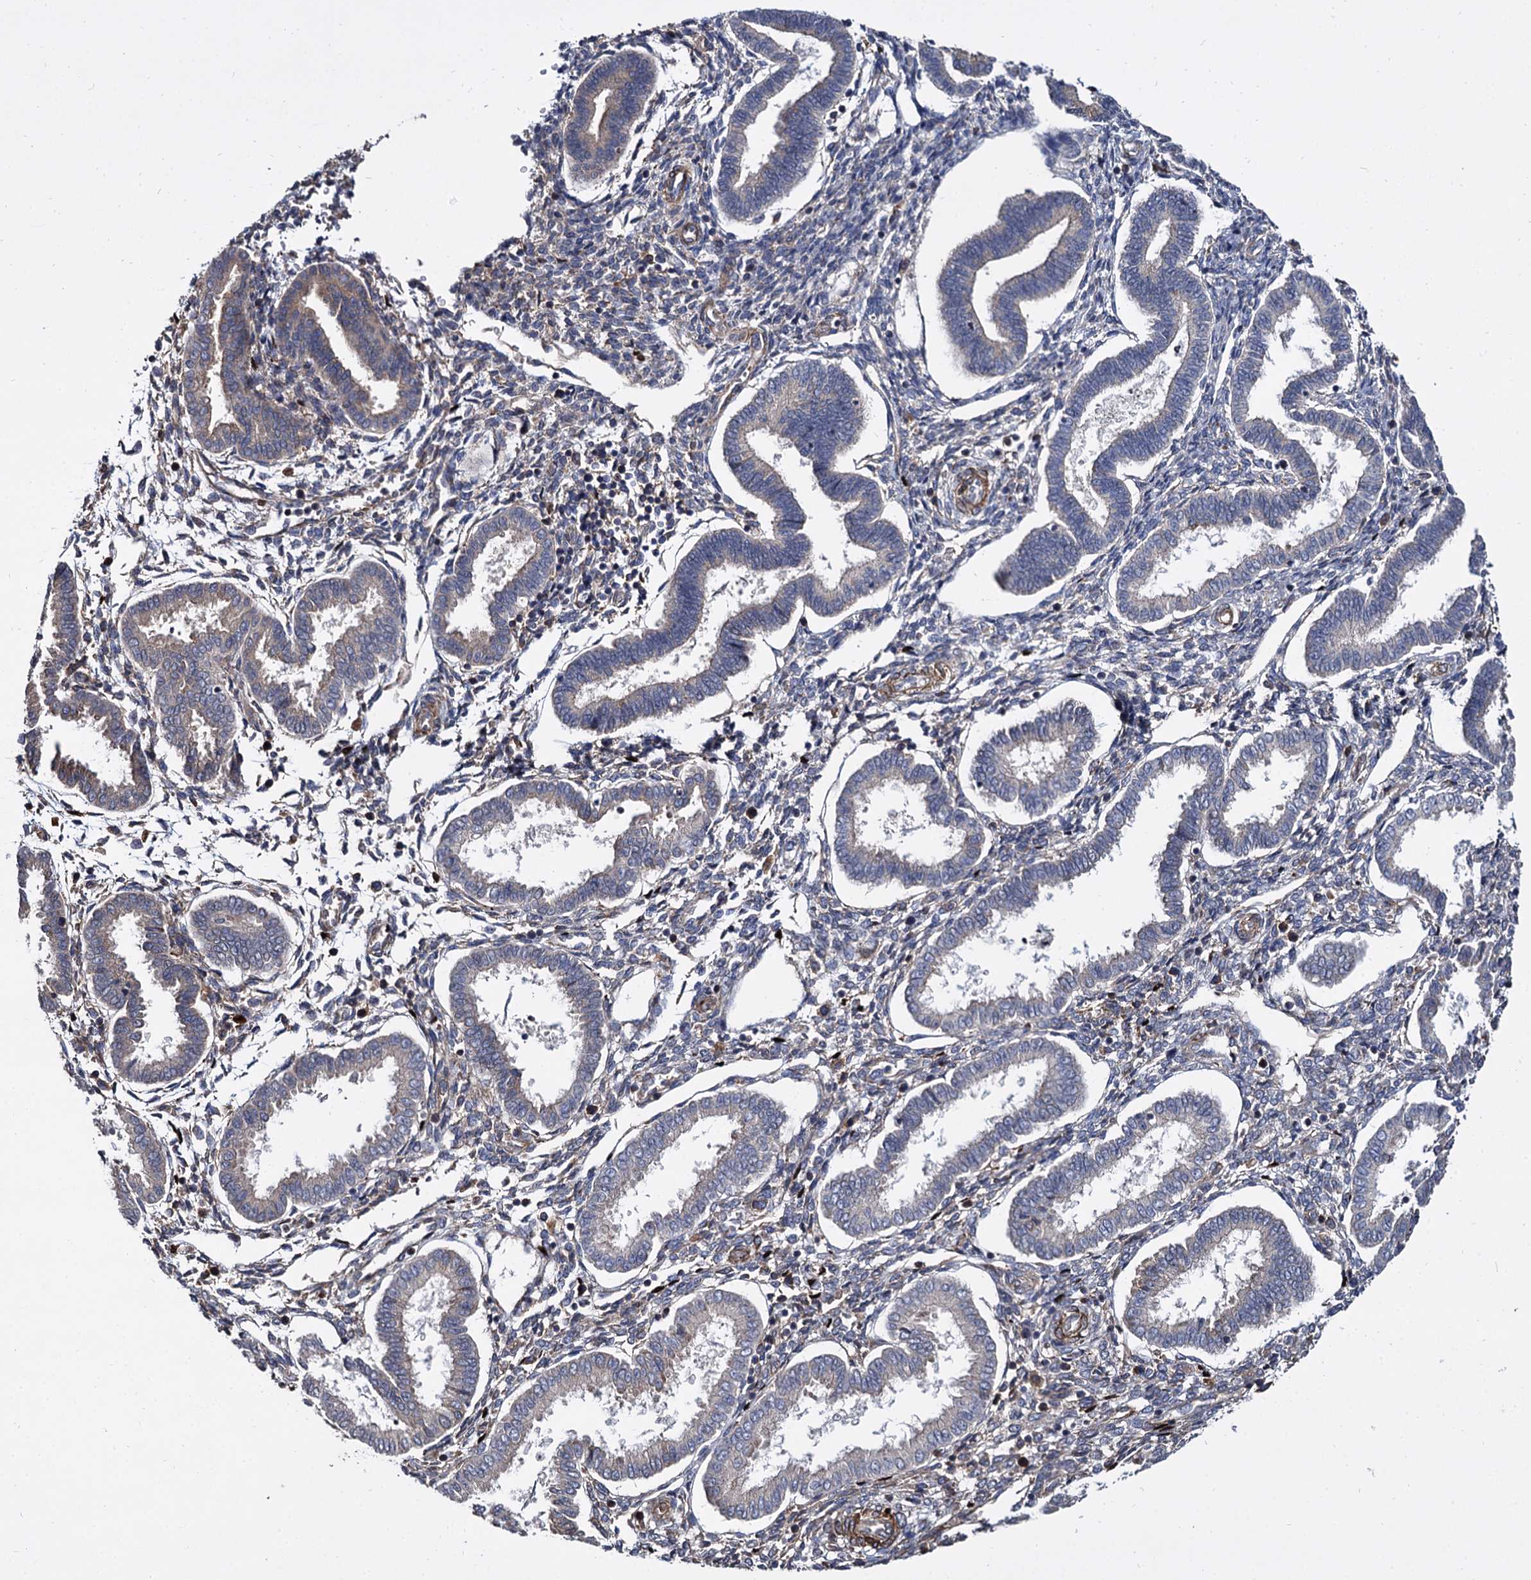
{"staining": {"intensity": "negative", "quantity": "none", "location": "none"}, "tissue": "endometrium", "cell_type": "Cells in endometrial stroma", "image_type": "normal", "snomed": [{"axis": "morphology", "description": "Normal tissue, NOS"}, {"axis": "topography", "description": "Endometrium"}], "caption": "A high-resolution photomicrograph shows immunohistochemistry (IHC) staining of unremarkable endometrium, which demonstrates no significant positivity in cells in endometrial stroma.", "gene": "ISM2", "patient": {"sex": "female", "age": 24}}